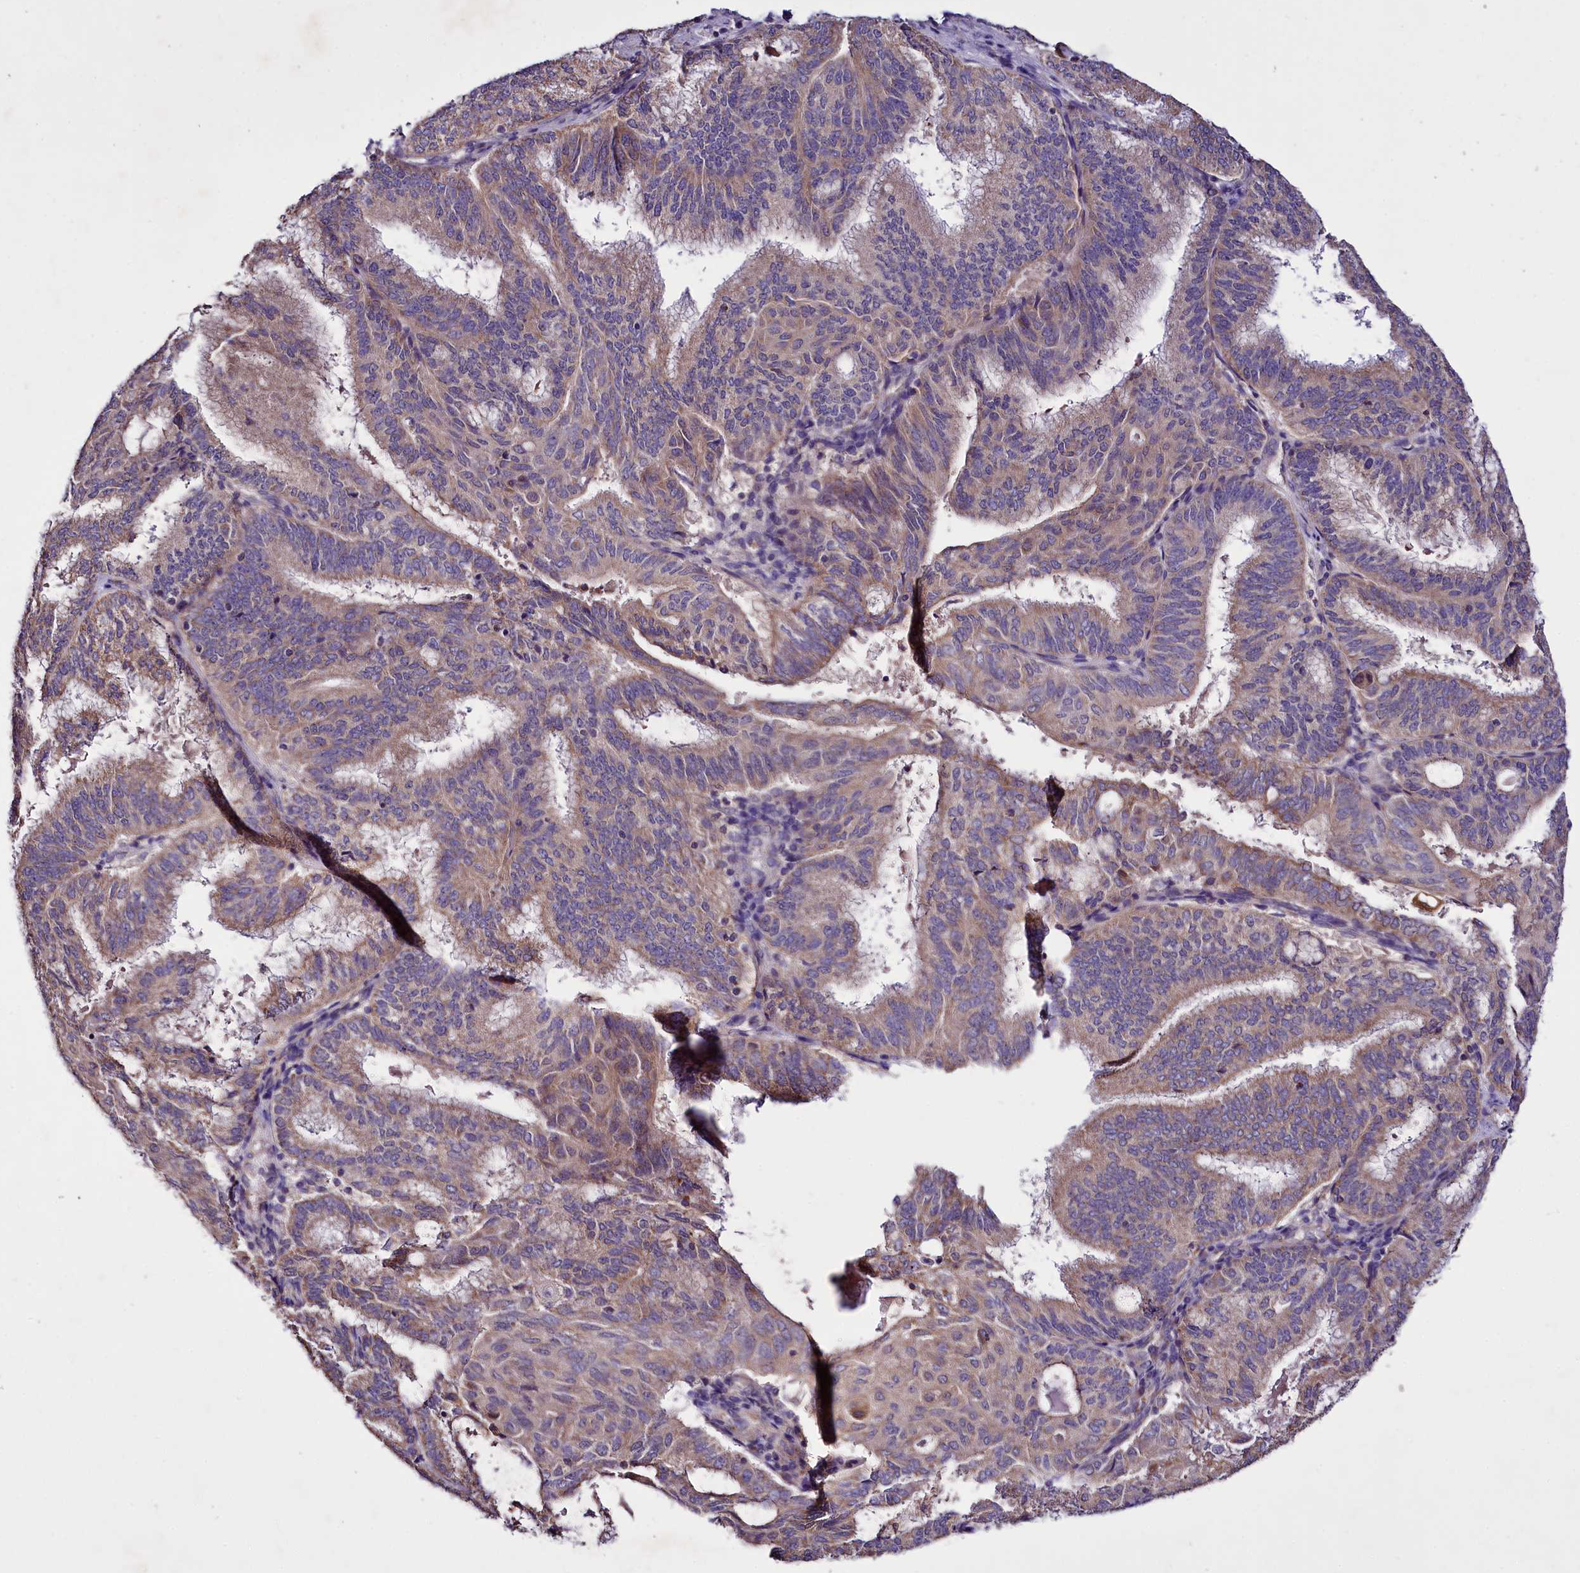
{"staining": {"intensity": "moderate", "quantity": "<25%", "location": "cytoplasmic/membranous"}, "tissue": "endometrial cancer", "cell_type": "Tumor cells", "image_type": "cancer", "snomed": [{"axis": "morphology", "description": "Adenocarcinoma, NOS"}, {"axis": "topography", "description": "Endometrium"}], "caption": "Approximately <25% of tumor cells in human endometrial cancer reveal moderate cytoplasmic/membranous protein positivity as visualized by brown immunohistochemical staining.", "gene": "ZNF45", "patient": {"sex": "female", "age": 49}}